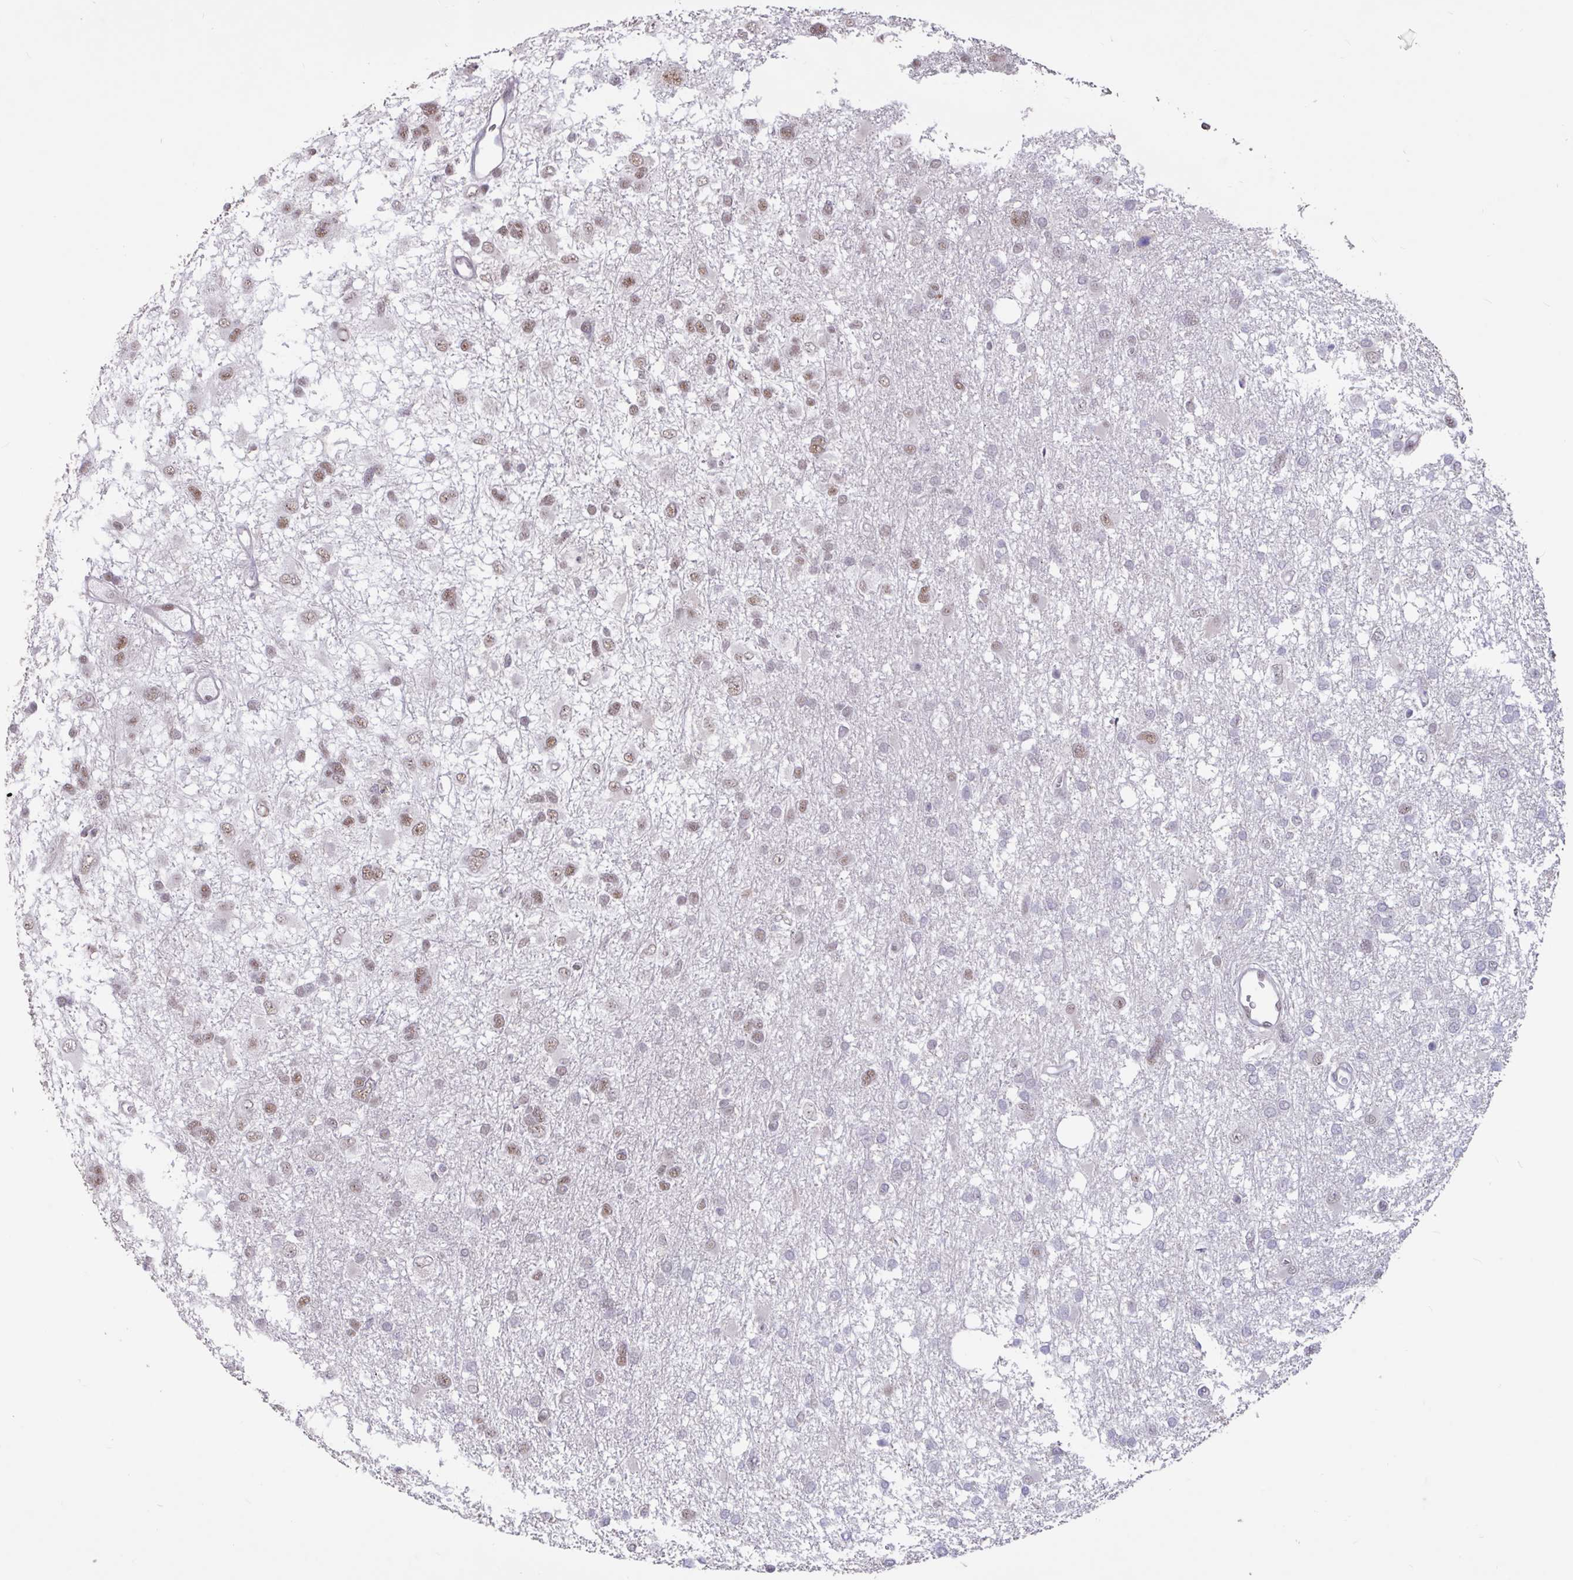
{"staining": {"intensity": "moderate", "quantity": "25%-75%", "location": "nuclear"}, "tissue": "glioma", "cell_type": "Tumor cells", "image_type": "cancer", "snomed": [{"axis": "morphology", "description": "Glioma, malignant, High grade"}, {"axis": "topography", "description": "Brain"}], "caption": "Immunohistochemistry (IHC) staining of glioma, which exhibits medium levels of moderate nuclear positivity in about 25%-75% of tumor cells indicating moderate nuclear protein positivity. The staining was performed using DAB (3,3'-diaminobenzidine) (brown) for protein detection and nuclei were counterstained in hematoxylin (blue).", "gene": "DDX39A", "patient": {"sex": "male", "age": 61}}